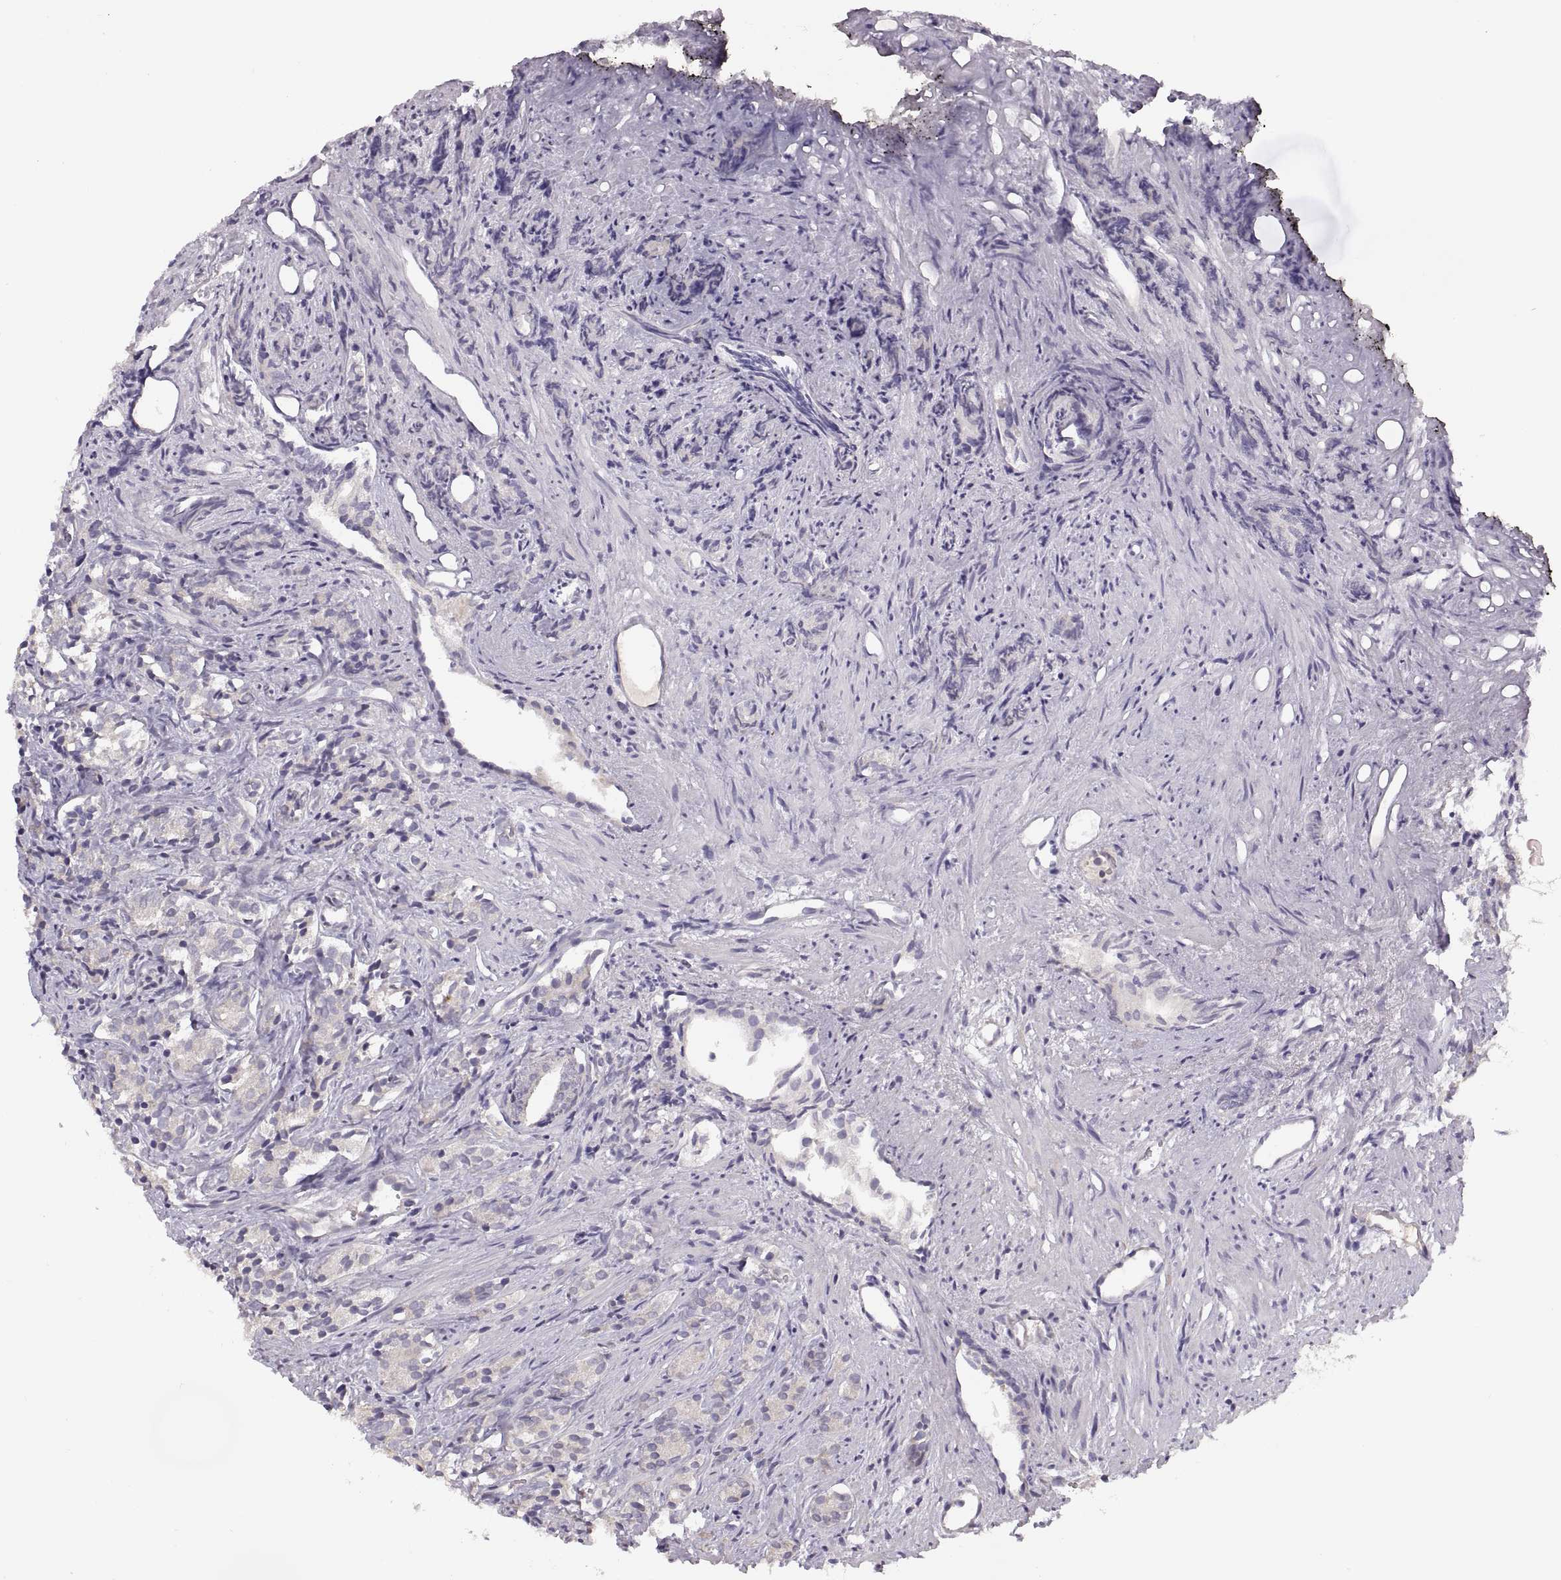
{"staining": {"intensity": "negative", "quantity": "none", "location": "none"}, "tissue": "prostate cancer", "cell_type": "Tumor cells", "image_type": "cancer", "snomed": [{"axis": "morphology", "description": "Adenocarcinoma, High grade"}, {"axis": "topography", "description": "Prostate"}], "caption": "Tumor cells show no significant staining in high-grade adenocarcinoma (prostate).", "gene": "ACSBG2", "patient": {"sex": "male", "age": 84}}